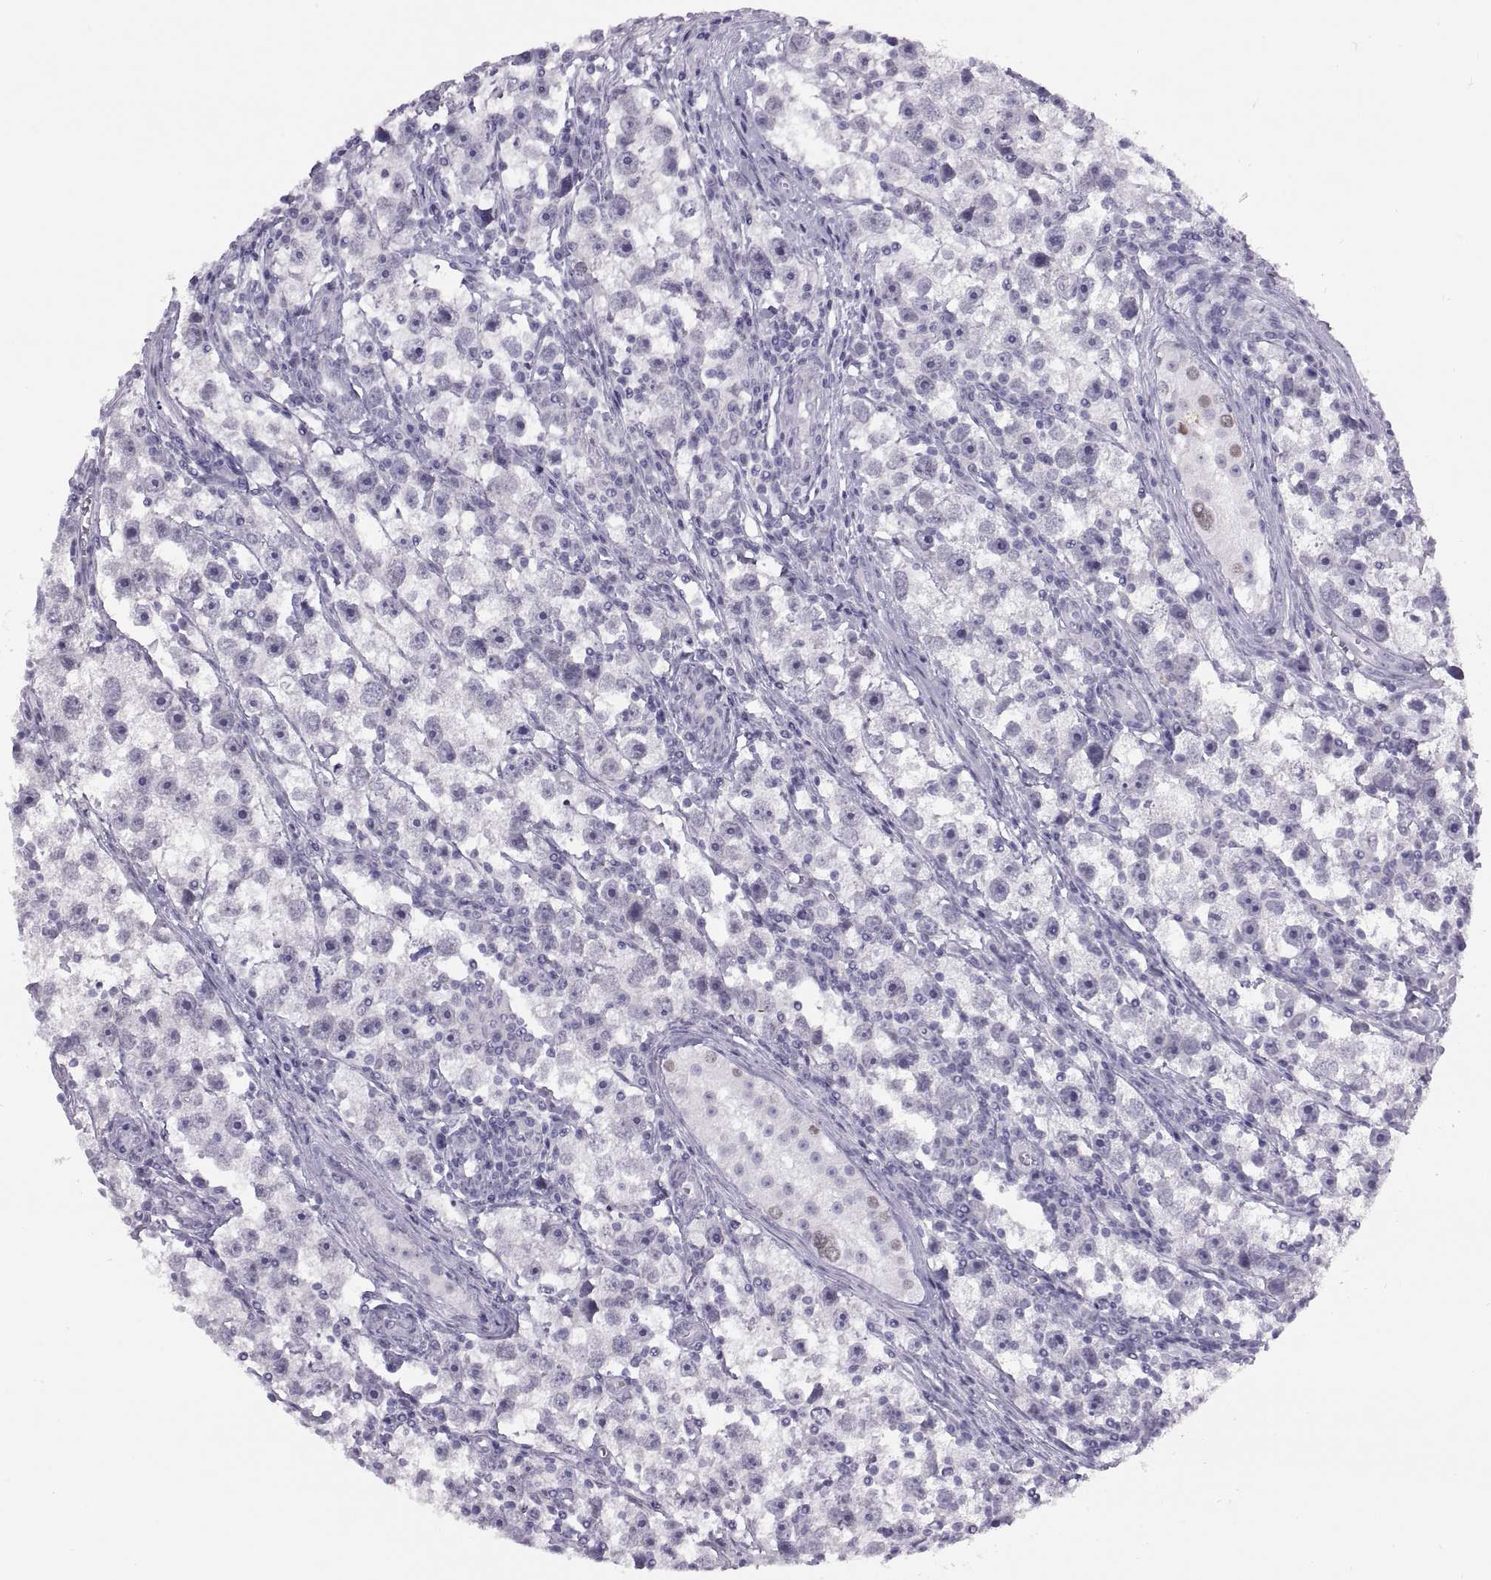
{"staining": {"intensity": "negative", "quantity": "none", "location": "none"}, "tissue": "testis cancer", "cell_type": "Tumor cells", "image_type": "cancer", "snomed": [{"axis": "morphology", "description": "Seminoma, NOS"}, {"axis": "topography", "description": "Testis"}], "caption": "DAB (3,3'-diaminobenzidine) immunohistochemical staining of human testis cancer demonstrates no significant expression in tumor cells.", "gene": "QRICH2", "patient": {"sex": "male", "age": 30}}